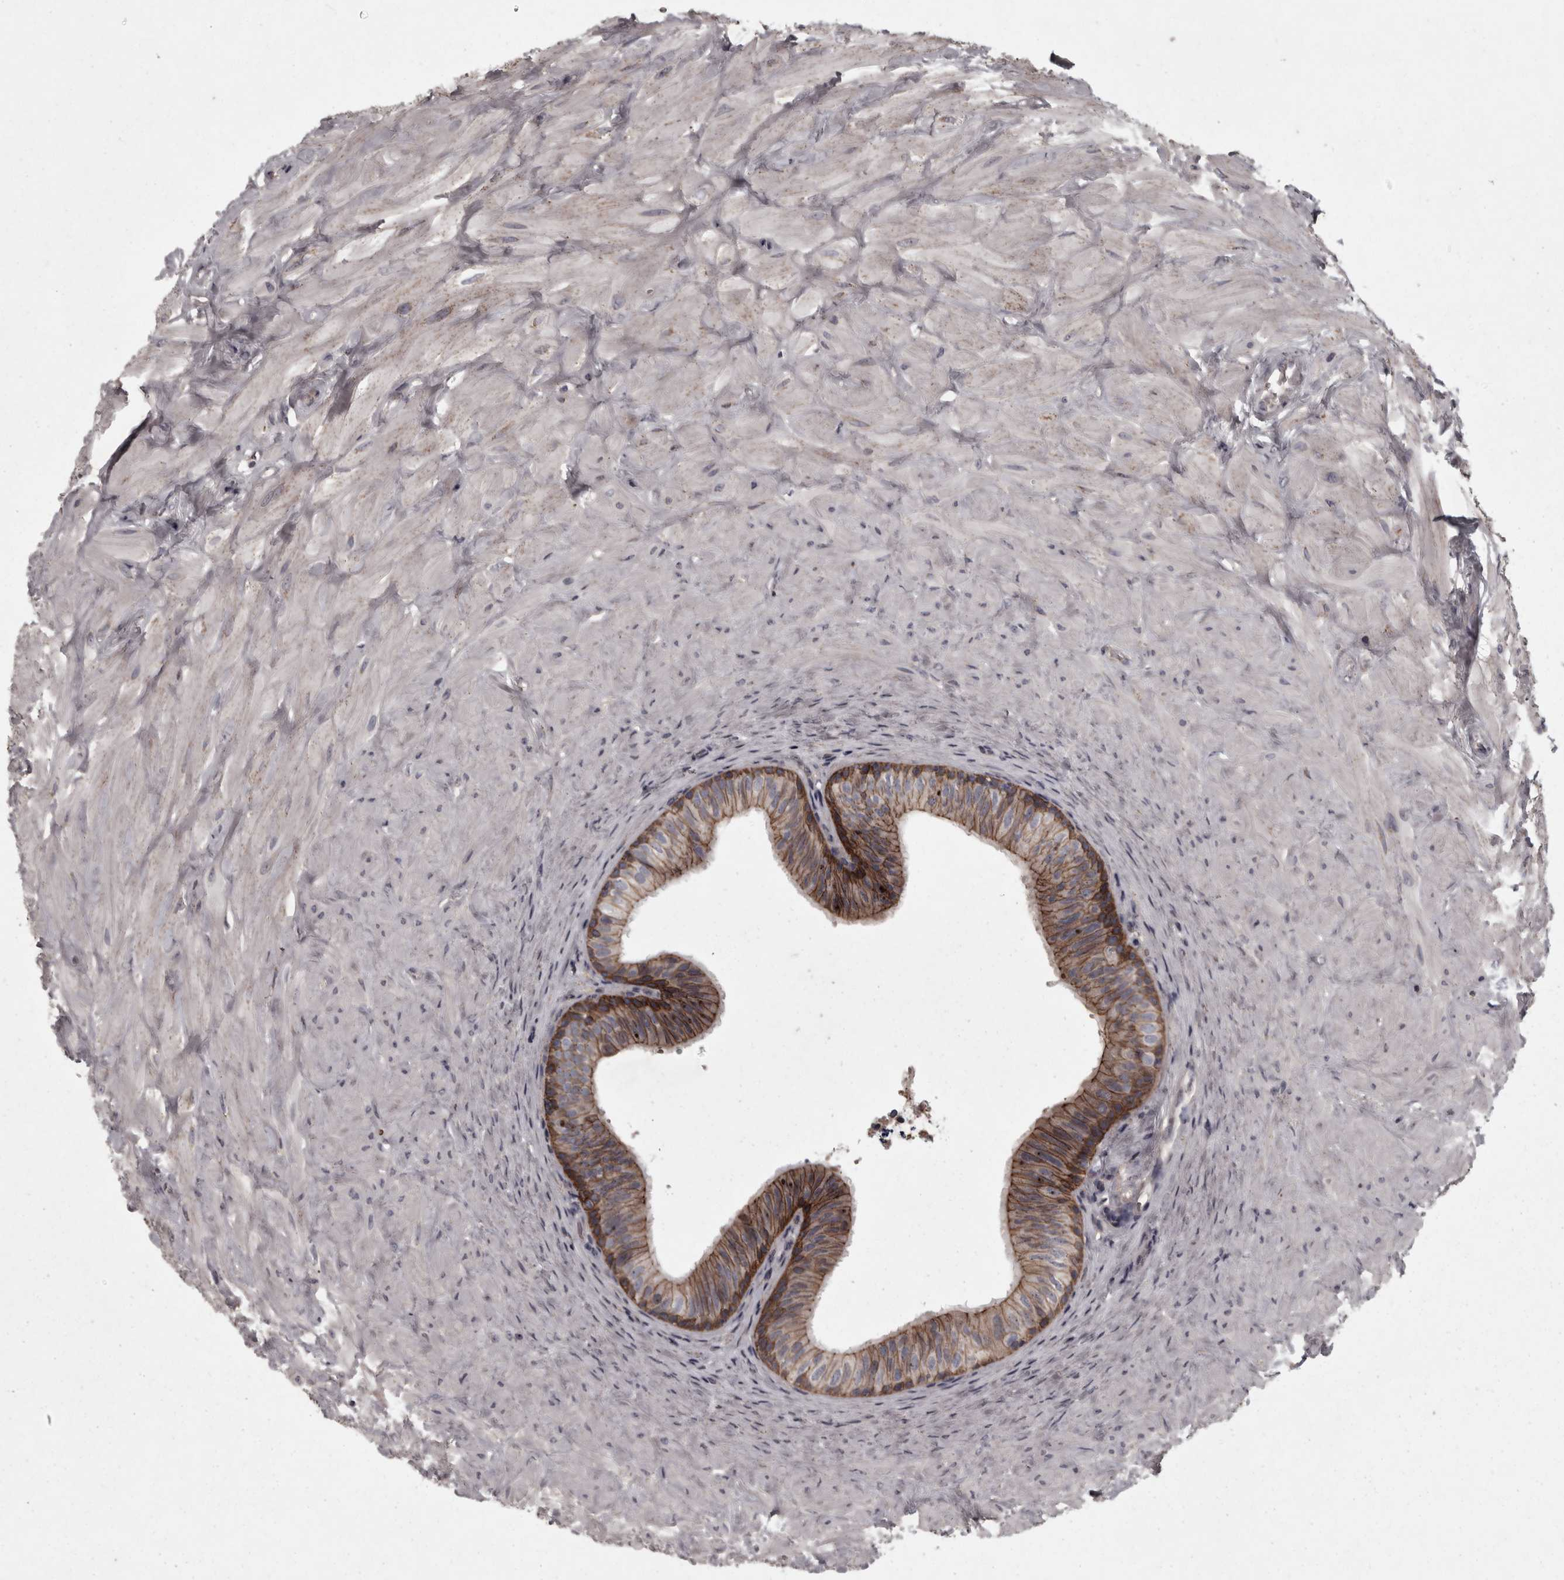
{"staining": {"intensity": "moderate", "quantity": "25%-75%", "location": "cytoplasmic/membranous"}, "tissue": "epididymis", "cell_type": "Glandular cells", "image_type": "normal", "snomed": [{"axis": "morphology", "description": "Normal tissue, NOS"}, {"axis": "topography", "description": "Soft tissue"}, {"axis": "topography", "description": "Epididymis"}], "caption": "Unremarkable epididymis exhibits moderate cytoplasmic/membranous positivity in approximately 25%-75% of glandular cells, visualized by immunohistochemistry.", "gene": "PCDH17", "patient": {"sex": "male", "age": 26}}